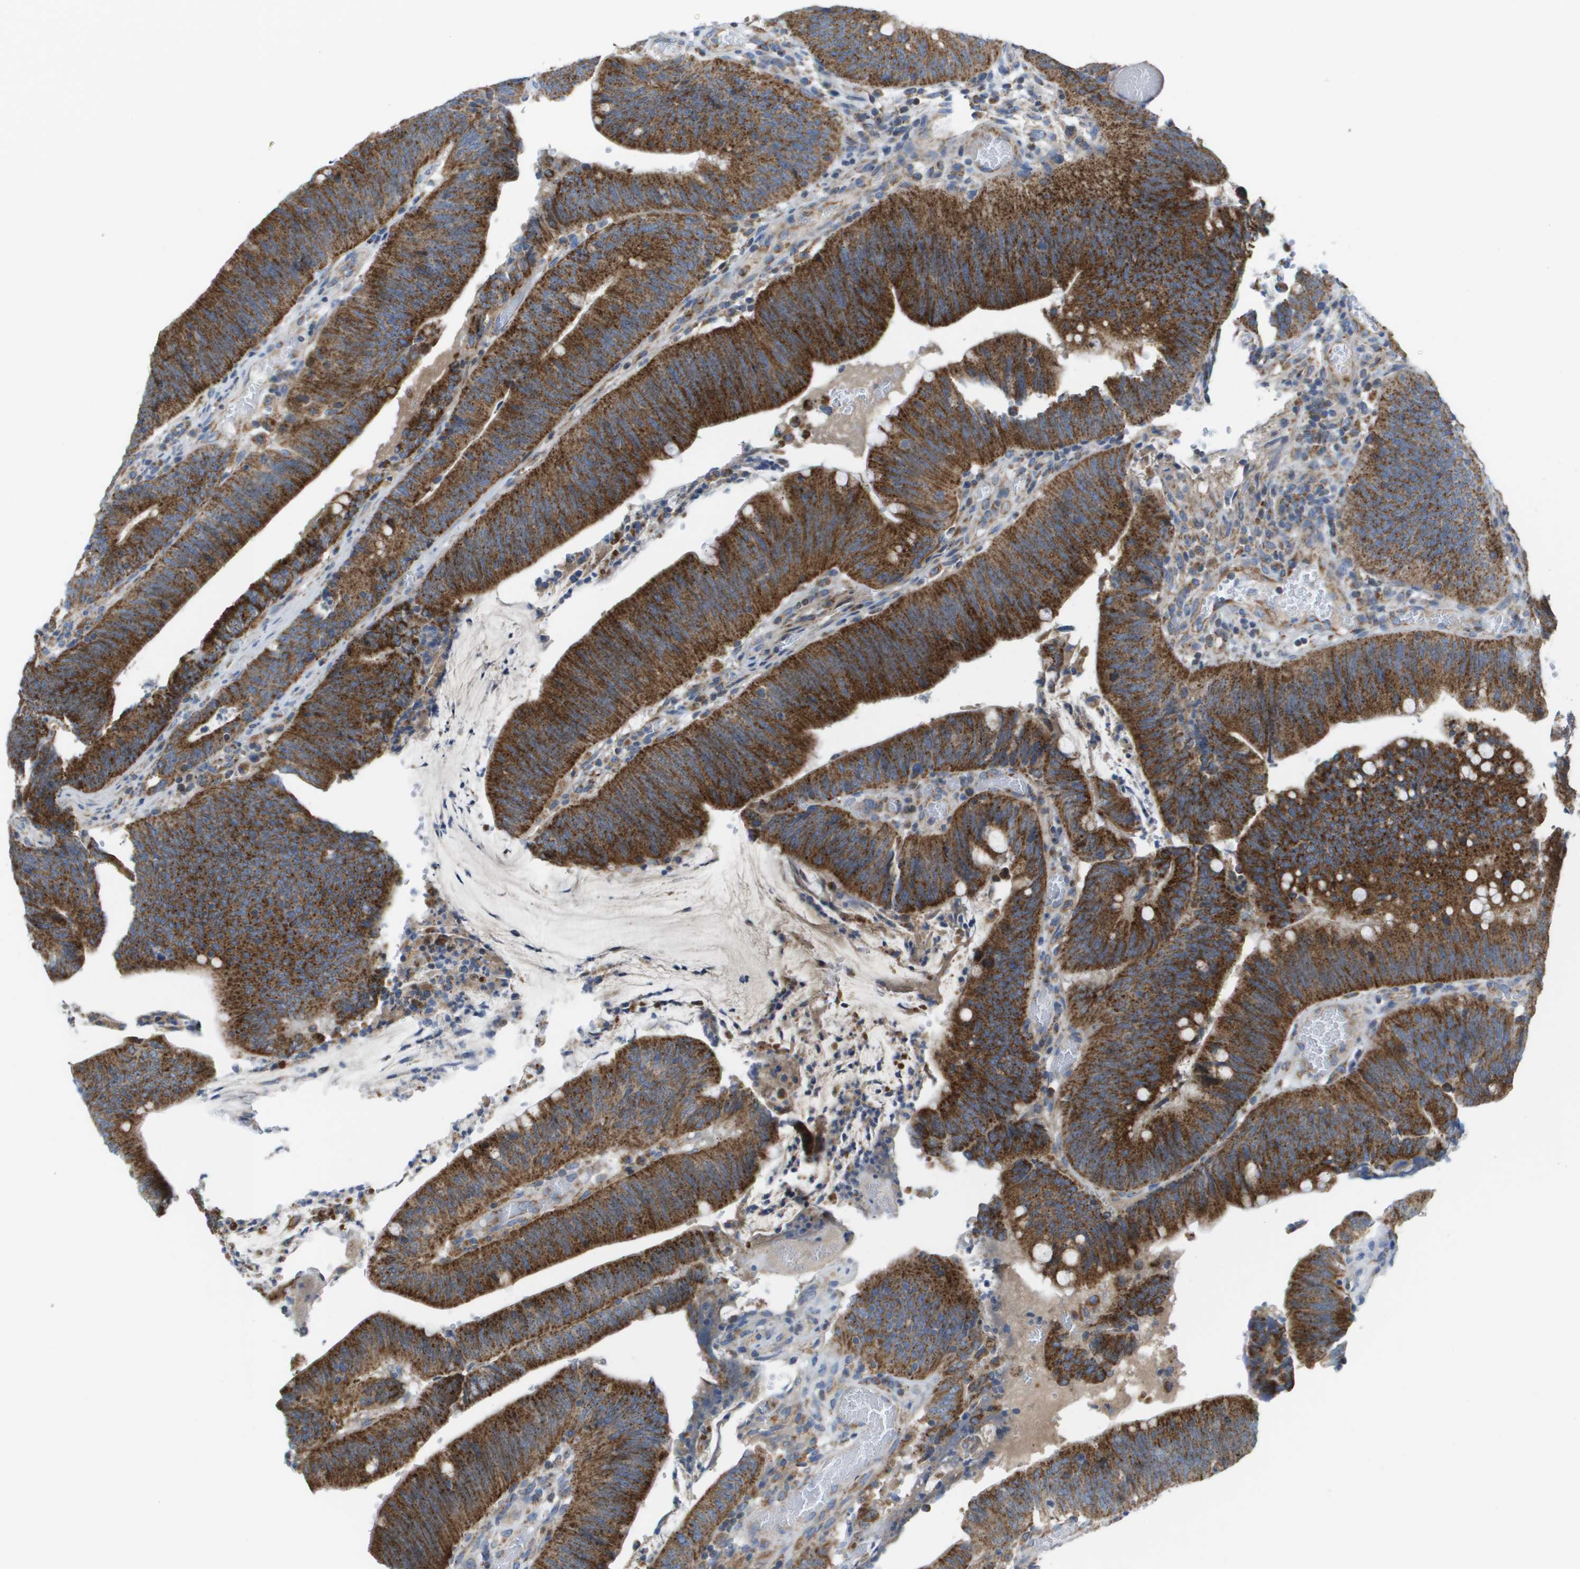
{"staining": {"intensity": "strong", "quantity": ">75%", "location": "cytoplasmic/membranous"}, "tissue": "colorectal cancer", "cell_type": "Tumor cells", "image_type": "cancer", "snomed": [{"axis": "morphology", "description": "Normal tissue, NOS"}, {"axis": "morphology", "description": "Adenocarcinoma, NOS"}, {"axis": "topography", "description": "Rectum"}], "caption": "Tumor cells display high levels of strong cytoplasmic/membranous staining in approximately >75% of cells in colorectal cancer (adenocarcinoma). Using DAB (3,3'-diaminobenzidine) (brown) and hematoxylin (blue) stains, captured at high magnification using brightfield microscopy.", "gene": "FIS1", "patient": {"sex": "female", "age": 66}}